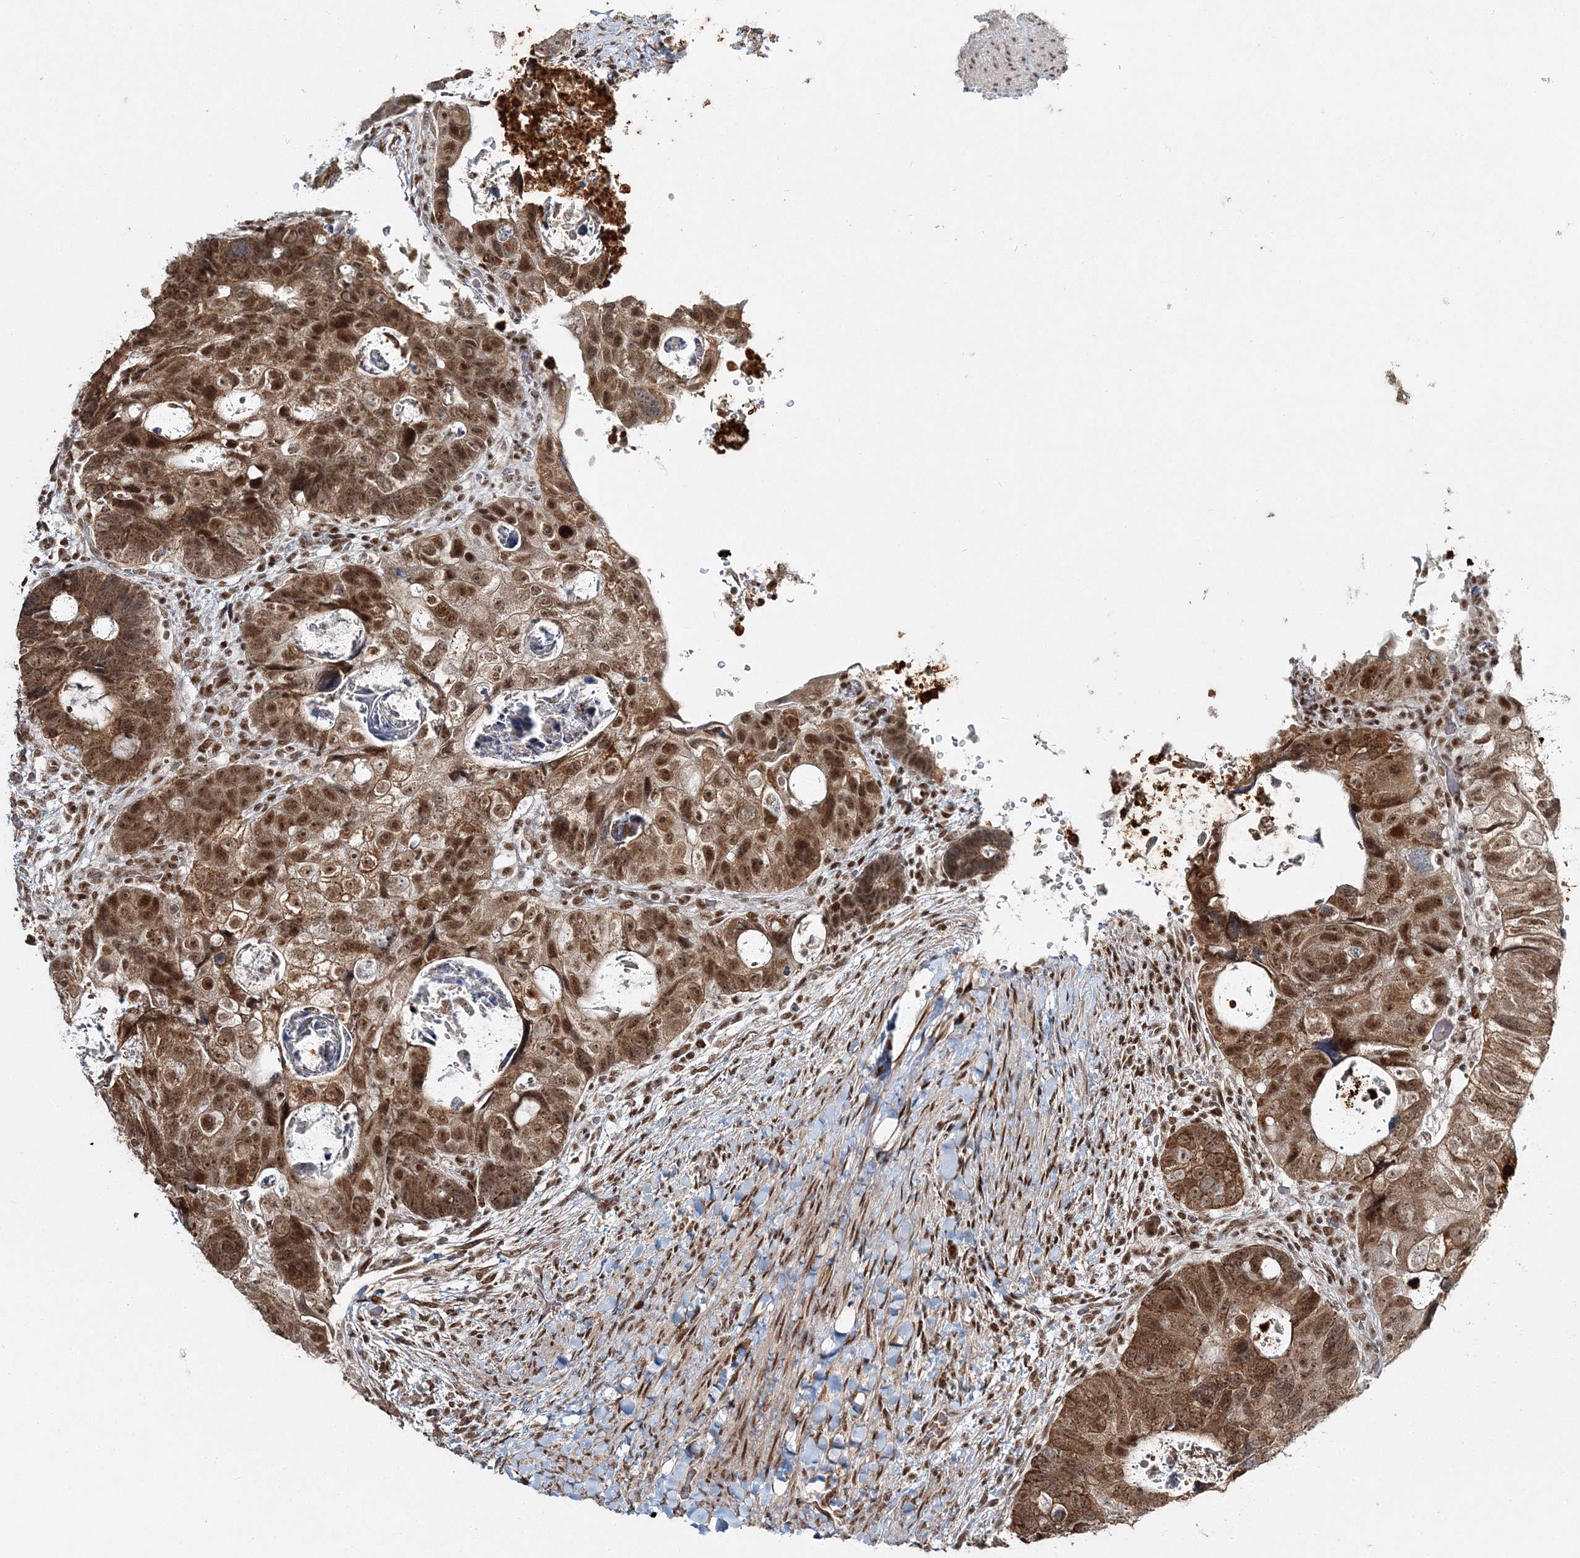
{"staining": {"intensity": "strong", "quantity": ">75%", "location": "cytoplasmic/membranous,nuclear"}, "tissue": "colorectal cancer", "cell_type": "Tumor cells", "image_type": "cancer", "snomed": [{"axis": "morphology", "description": "Adenocarcinoma, NOS"}, {"axis": "topography", "description": "Rectum"}], "caption": "Tumor cells show high levels of strong cytoplasmic/membranous and nuclear expression in approximately >75% of cells in human colorectal adenocarcinoma.", "gene": "QRICH1", "patient": {"sex": "male", "age": 59}}